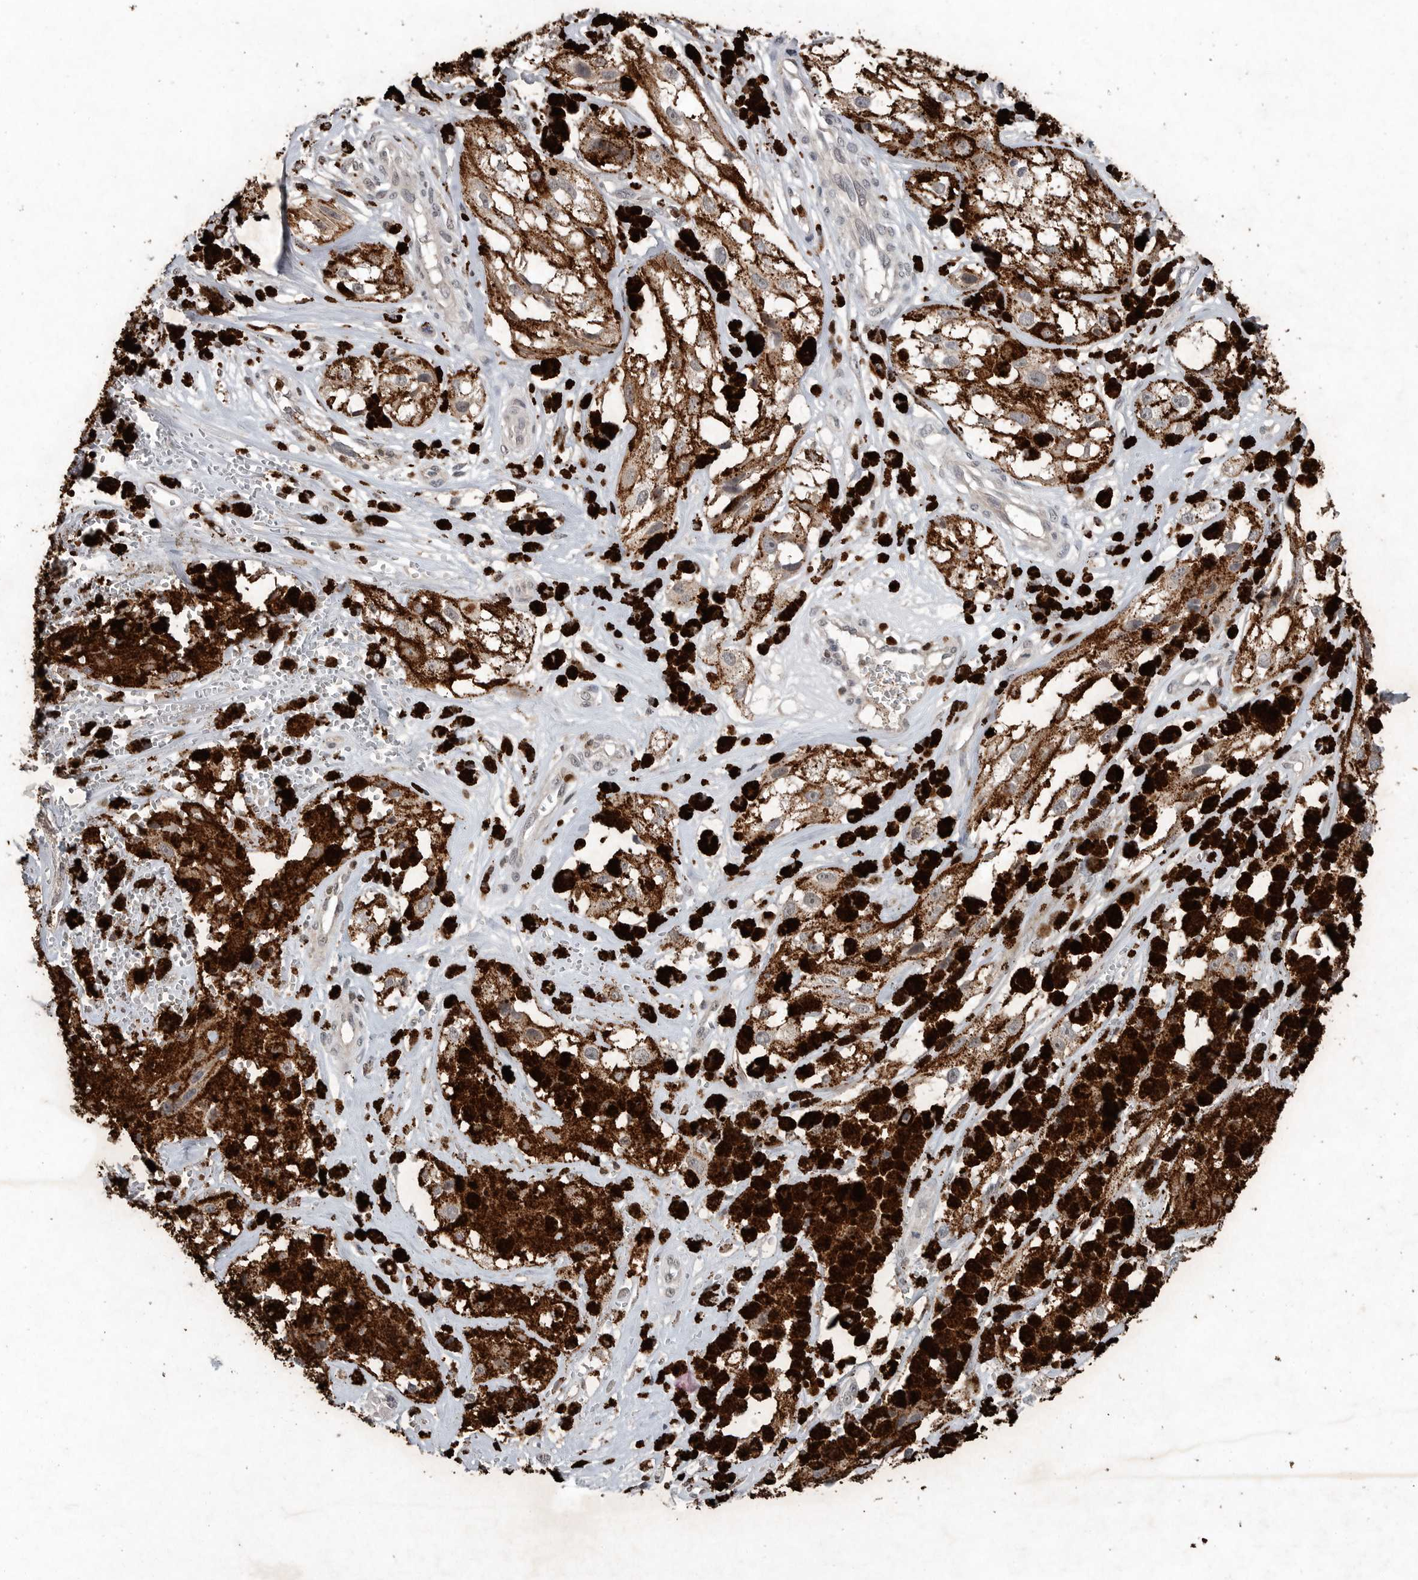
{"staining": {"intensity": "moderate", "quantity": ">75%", "location": "cytoplasmic/membranous"}, "tissue": "melanoma", "cell_type": "Tumor cells", "image_type": "cancer", "snomed": [{"axis": "morphology", "description": "Malignant melanoma, NOS"}, {"axis": "topography", "description": "Skin"}], "caption": "Malignant melanoma was stained to show a protein in brown. There is medium levels of moderate cytoplasmic/membranous positivity in about >75% of tumor cells.", "gene": "SCP2", "patient": {"sex": "male", "age": 88}}